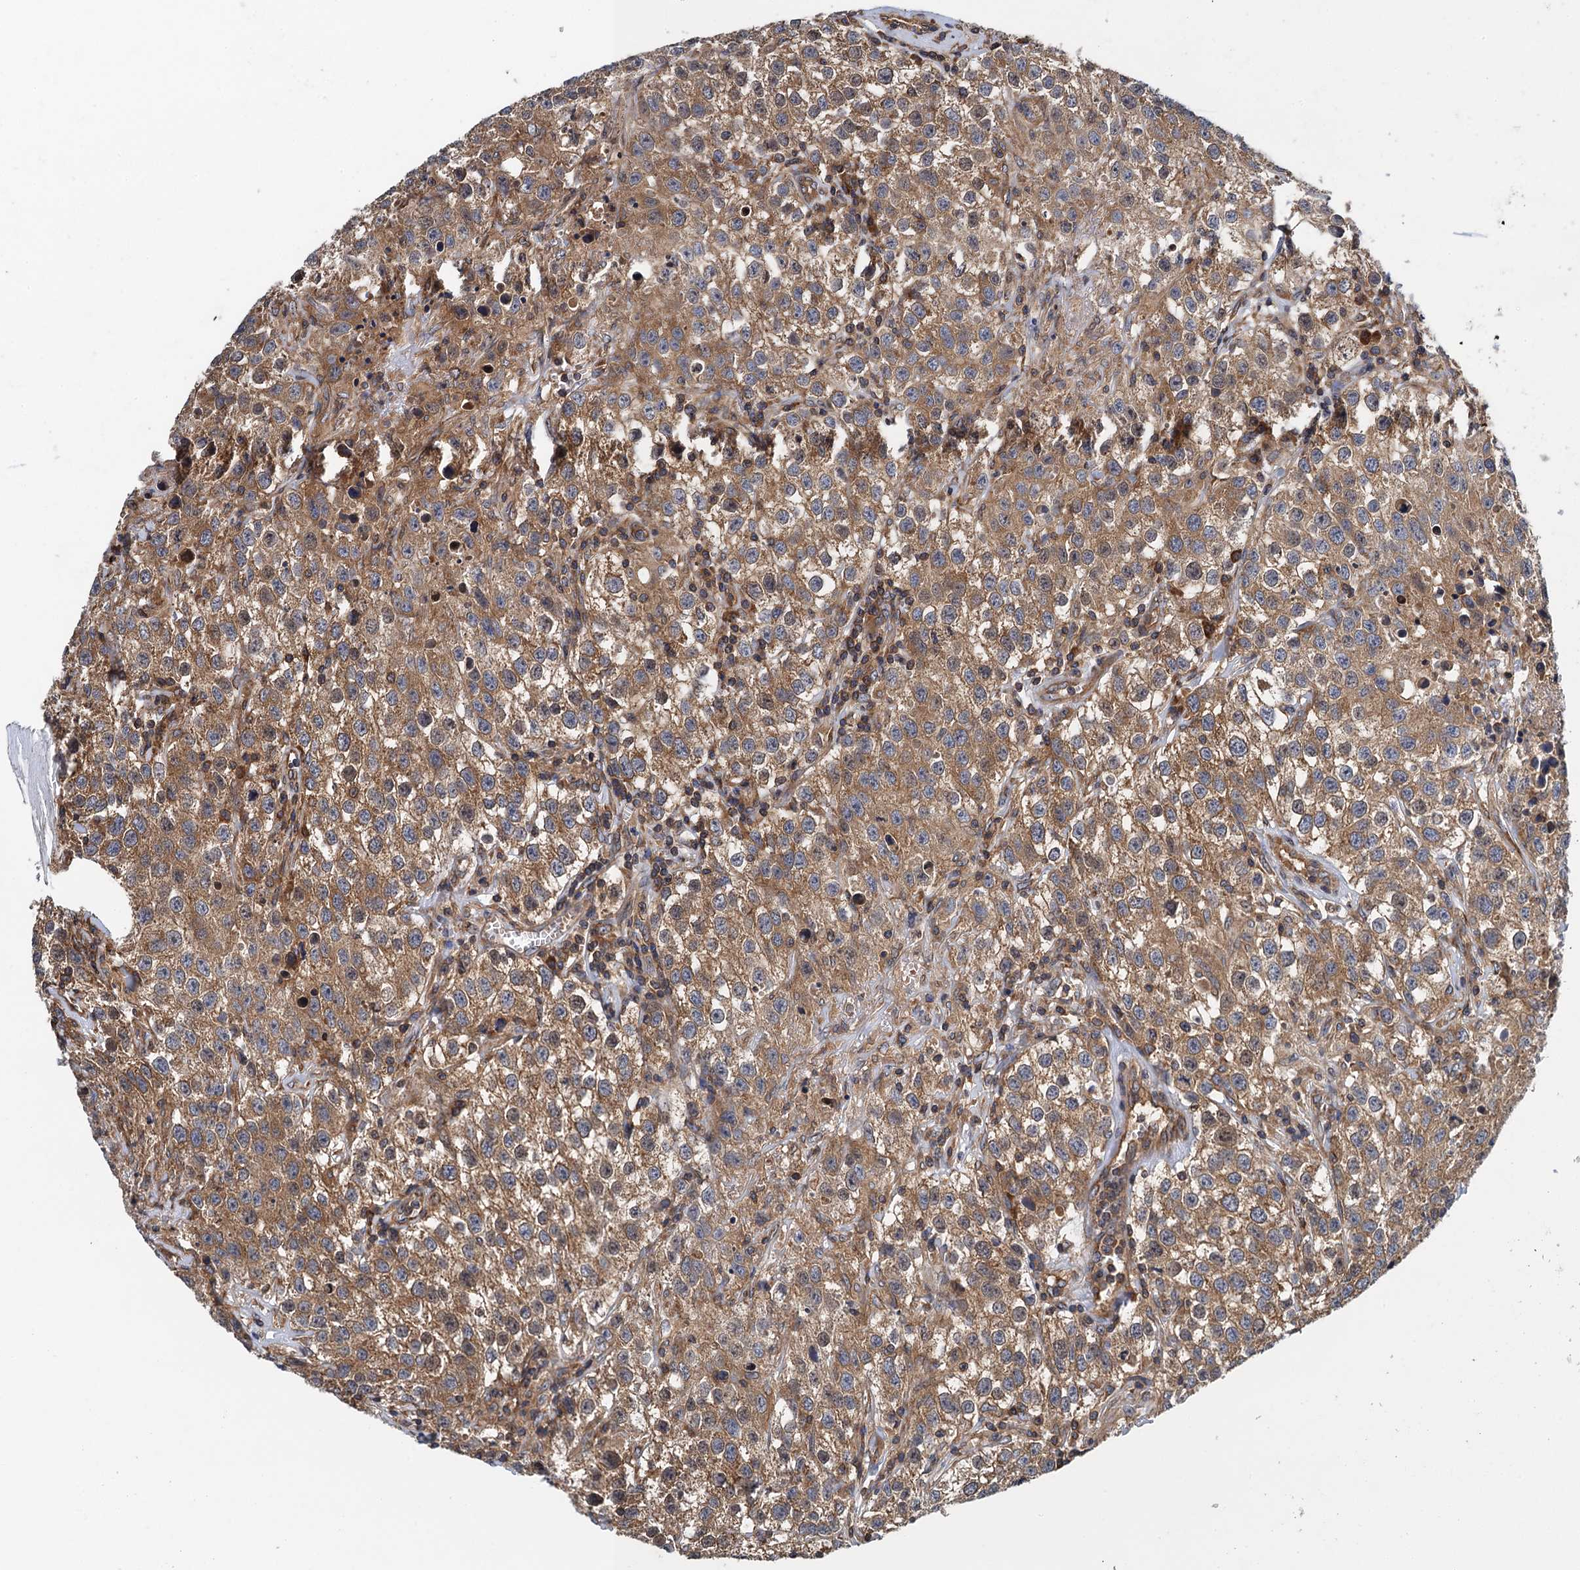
{"staining": {"intensity": "moderate", "quantity": ">75%", "location": "cytoplasmic/membranous"}, "tissue": "testis cancer", "cell_type": "Tumor cells", "image_type": "cancer", "snomed": [{"axis": "morphology", "description": "Seminoma, NOS"}, {"axis": "morphology", "description": "Carcinoma, Embryonal, NOS"}, {"axis": "topography", "description": "Testis"}], "caption": "Moderate cytoplasmic/membranous protein staining is seen in approximately >75% of tumor cells in testis embryonal carcinoma.", "gene": "MDM1", "patient": {"sex": "male", "age": 43}}